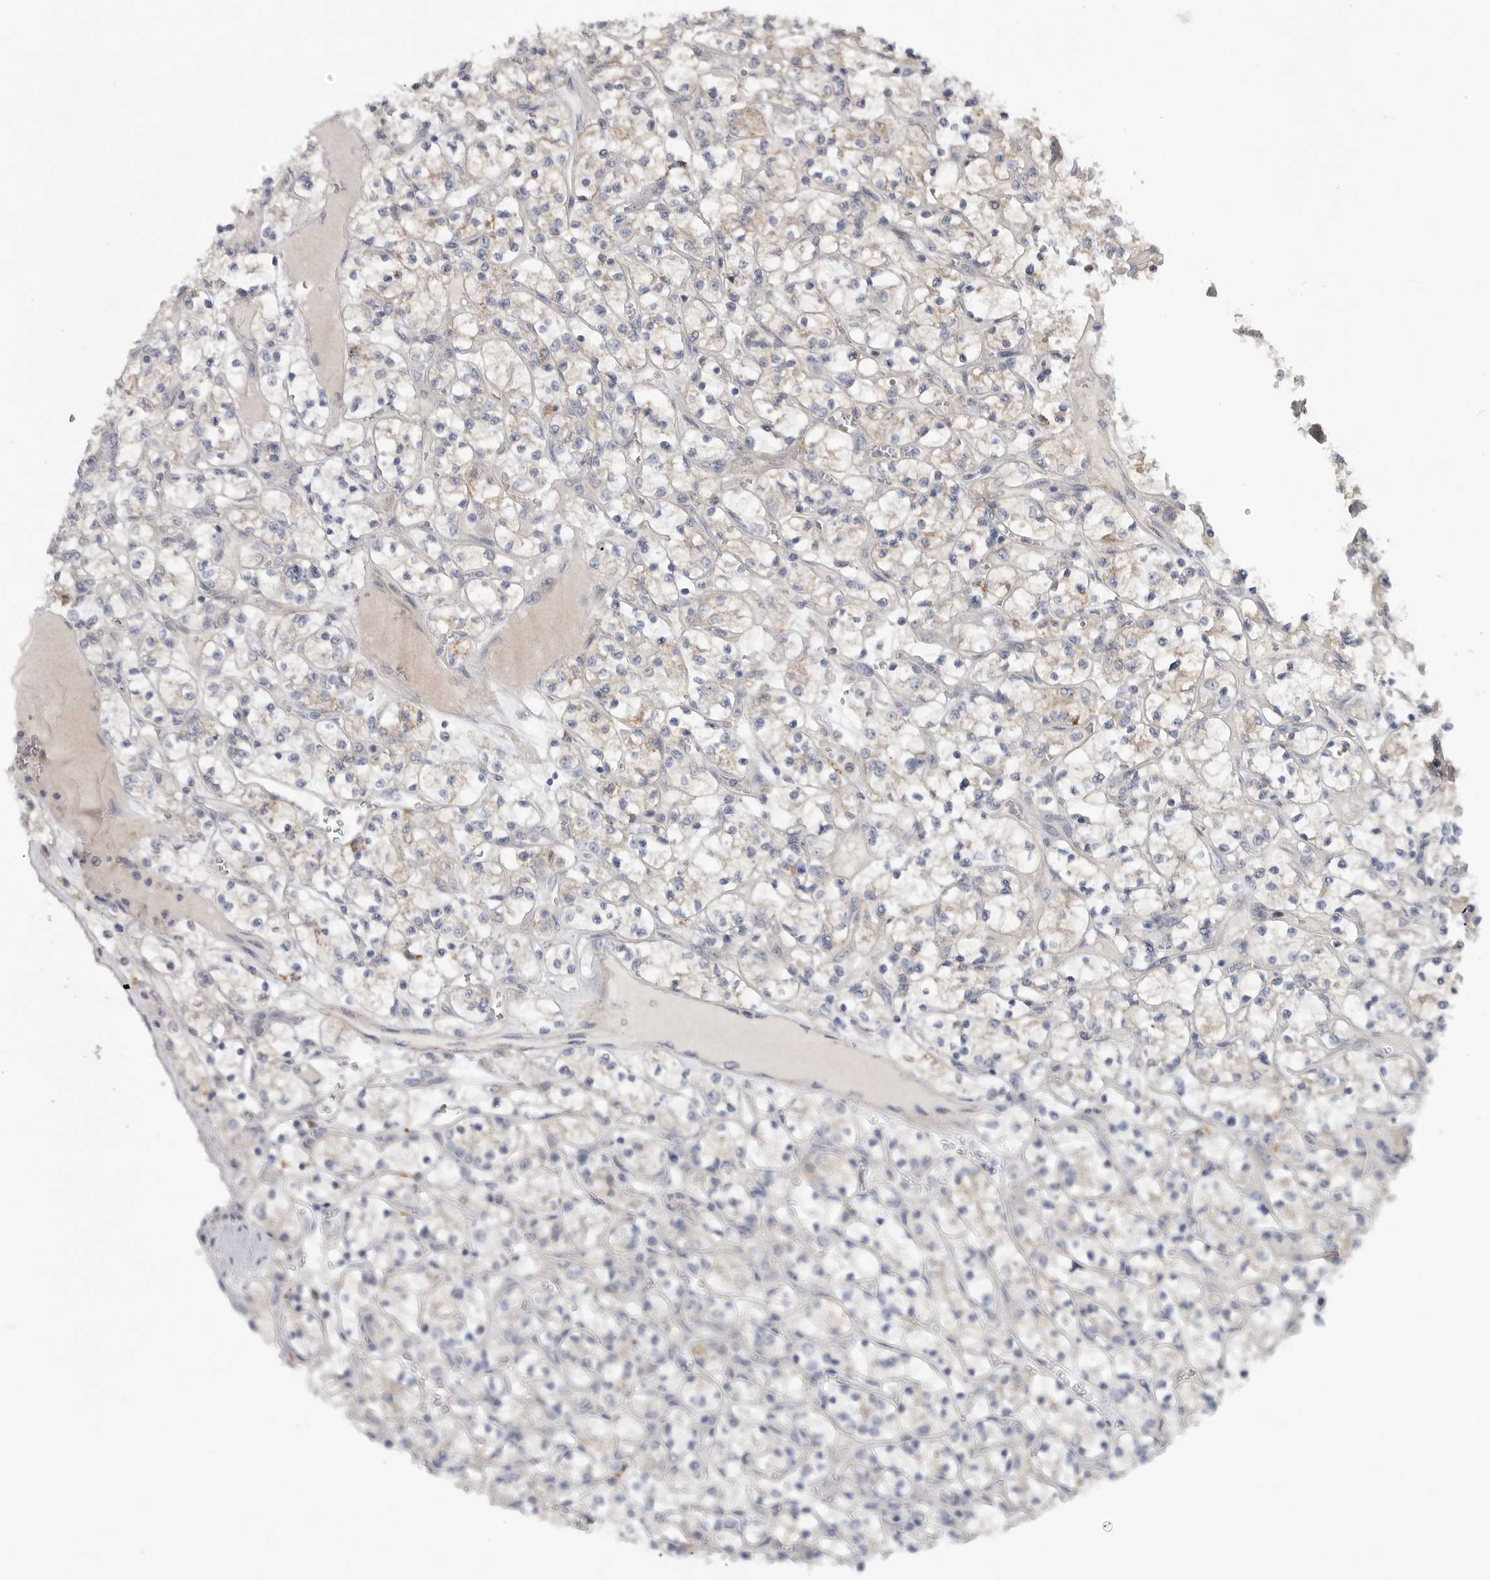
{"staining": {"intensity": "weak", "quantity": "<25%", "location": "cytoplasmic/membranous"}, "tissue": "renal cancer", "cell_type": "Tumor cells", "image_type": "cancer", "snomed": [{"axis": "morphology", "description": "Adenocarcinoma, NOS"}, {"axis": "topography", "description": "Kidney"}], "caption": "There is no significant staining in tumor cells of renal cancer (adenocarcinoma). Brightfield microscopy of IHC stained with DAB (brown) and hematoxylin (blue), captured at high magnification.", "gene": "FBXO43", "patient": {"sex": "female", "age": 69}}